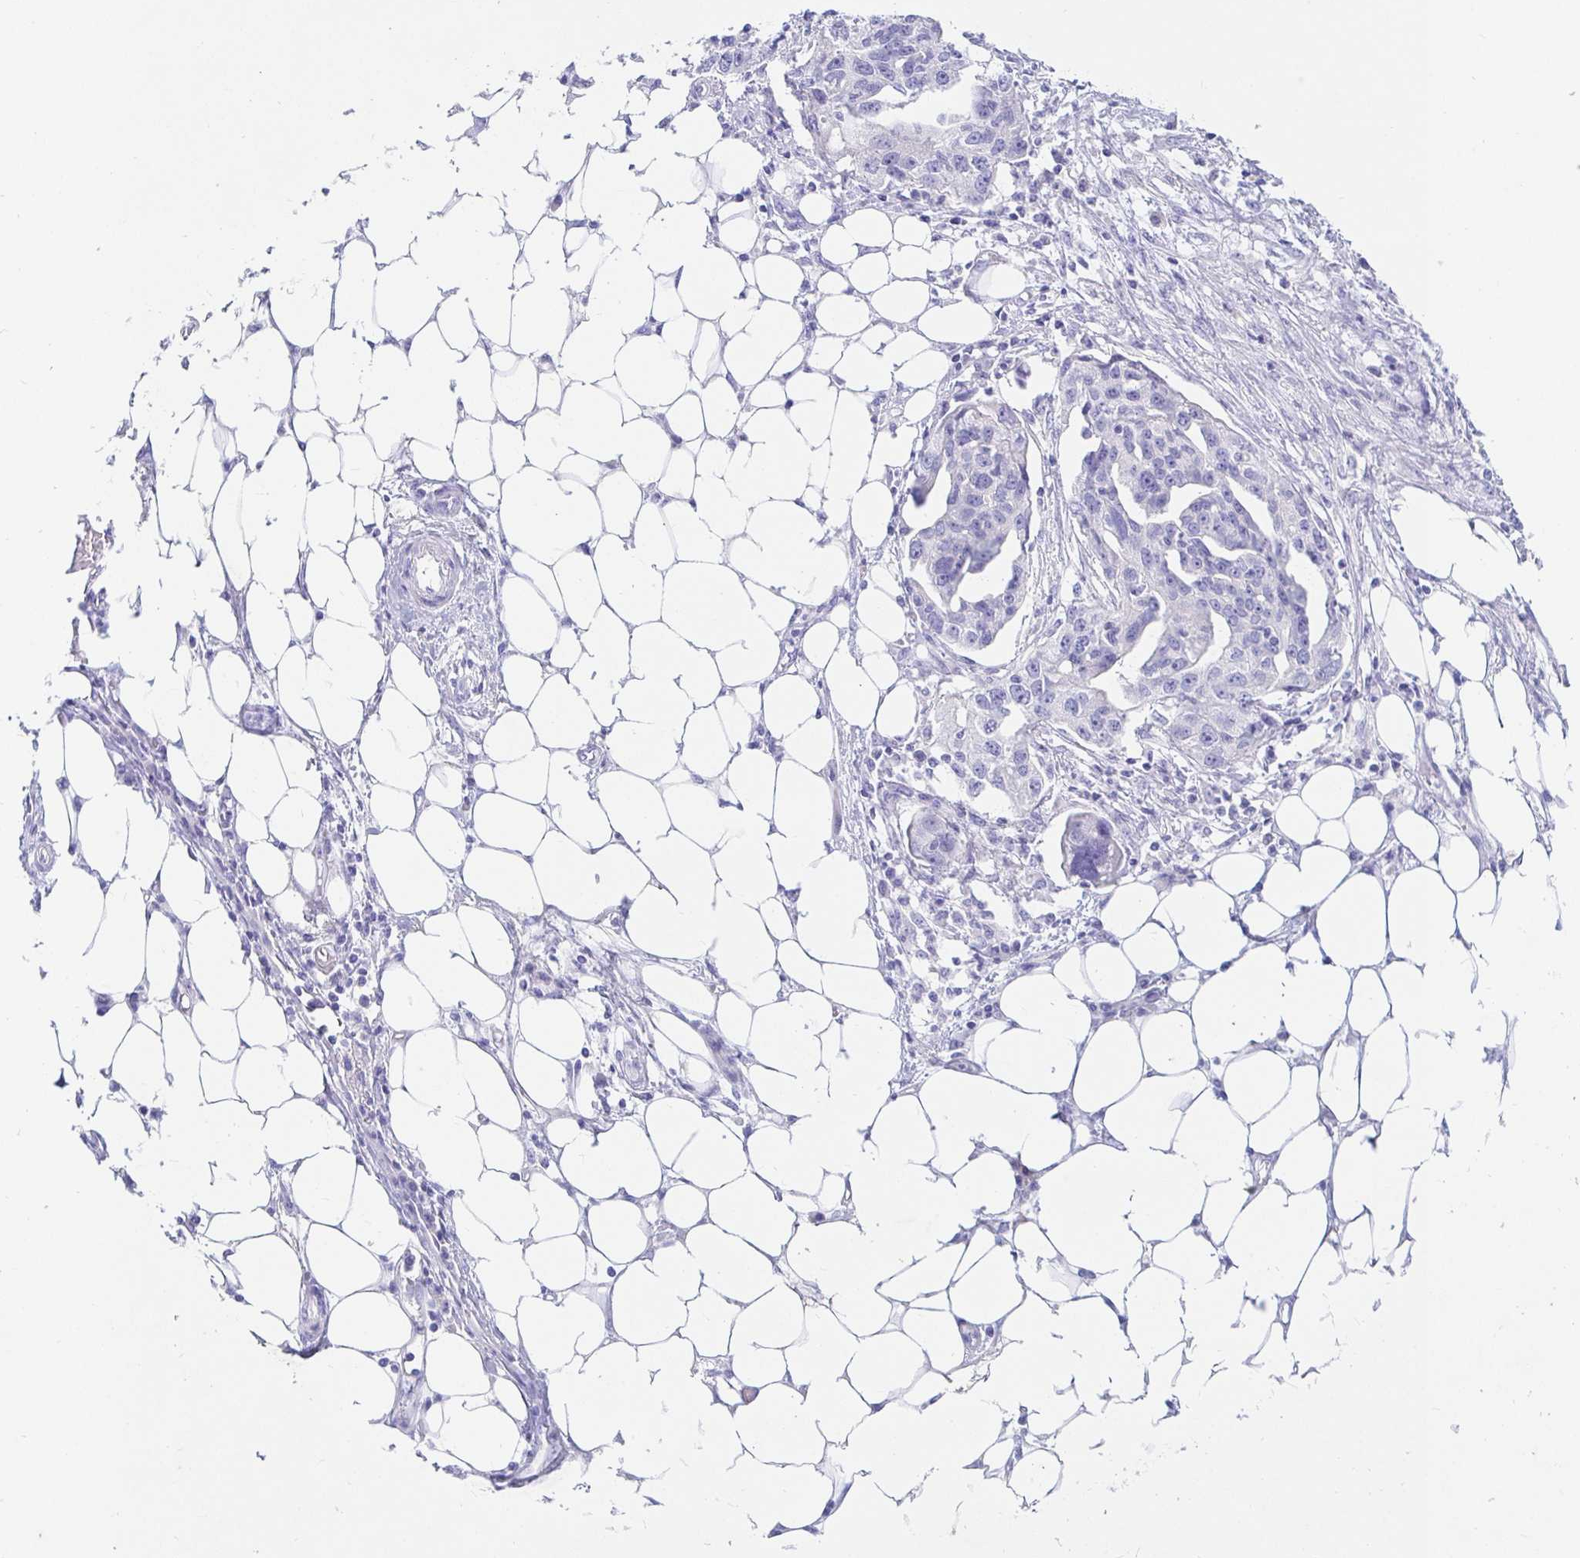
{"staining": {"intensity": "negative", "quantity": "none", "location": "none"}, "tissue": "ovarian cancer", "cell_type": "Tumor cells", "image_type": "cancer", "snomed": [{"axis": "morphology", "description": "Carcinoma, endometroid"}, {"axis": "morphology", "description": "Cystadenocarcinoma, serous, NOS"}, {"axis": "topography", "description": "Ovary"}], "caption": "Endometroid carcinoma (ovarian) stained for a protein using immunohistochemistry (IHC) reveals no staining tumor cells.", "gene": "NR2E1", "patient": {"sex": "female", "age": 45}}